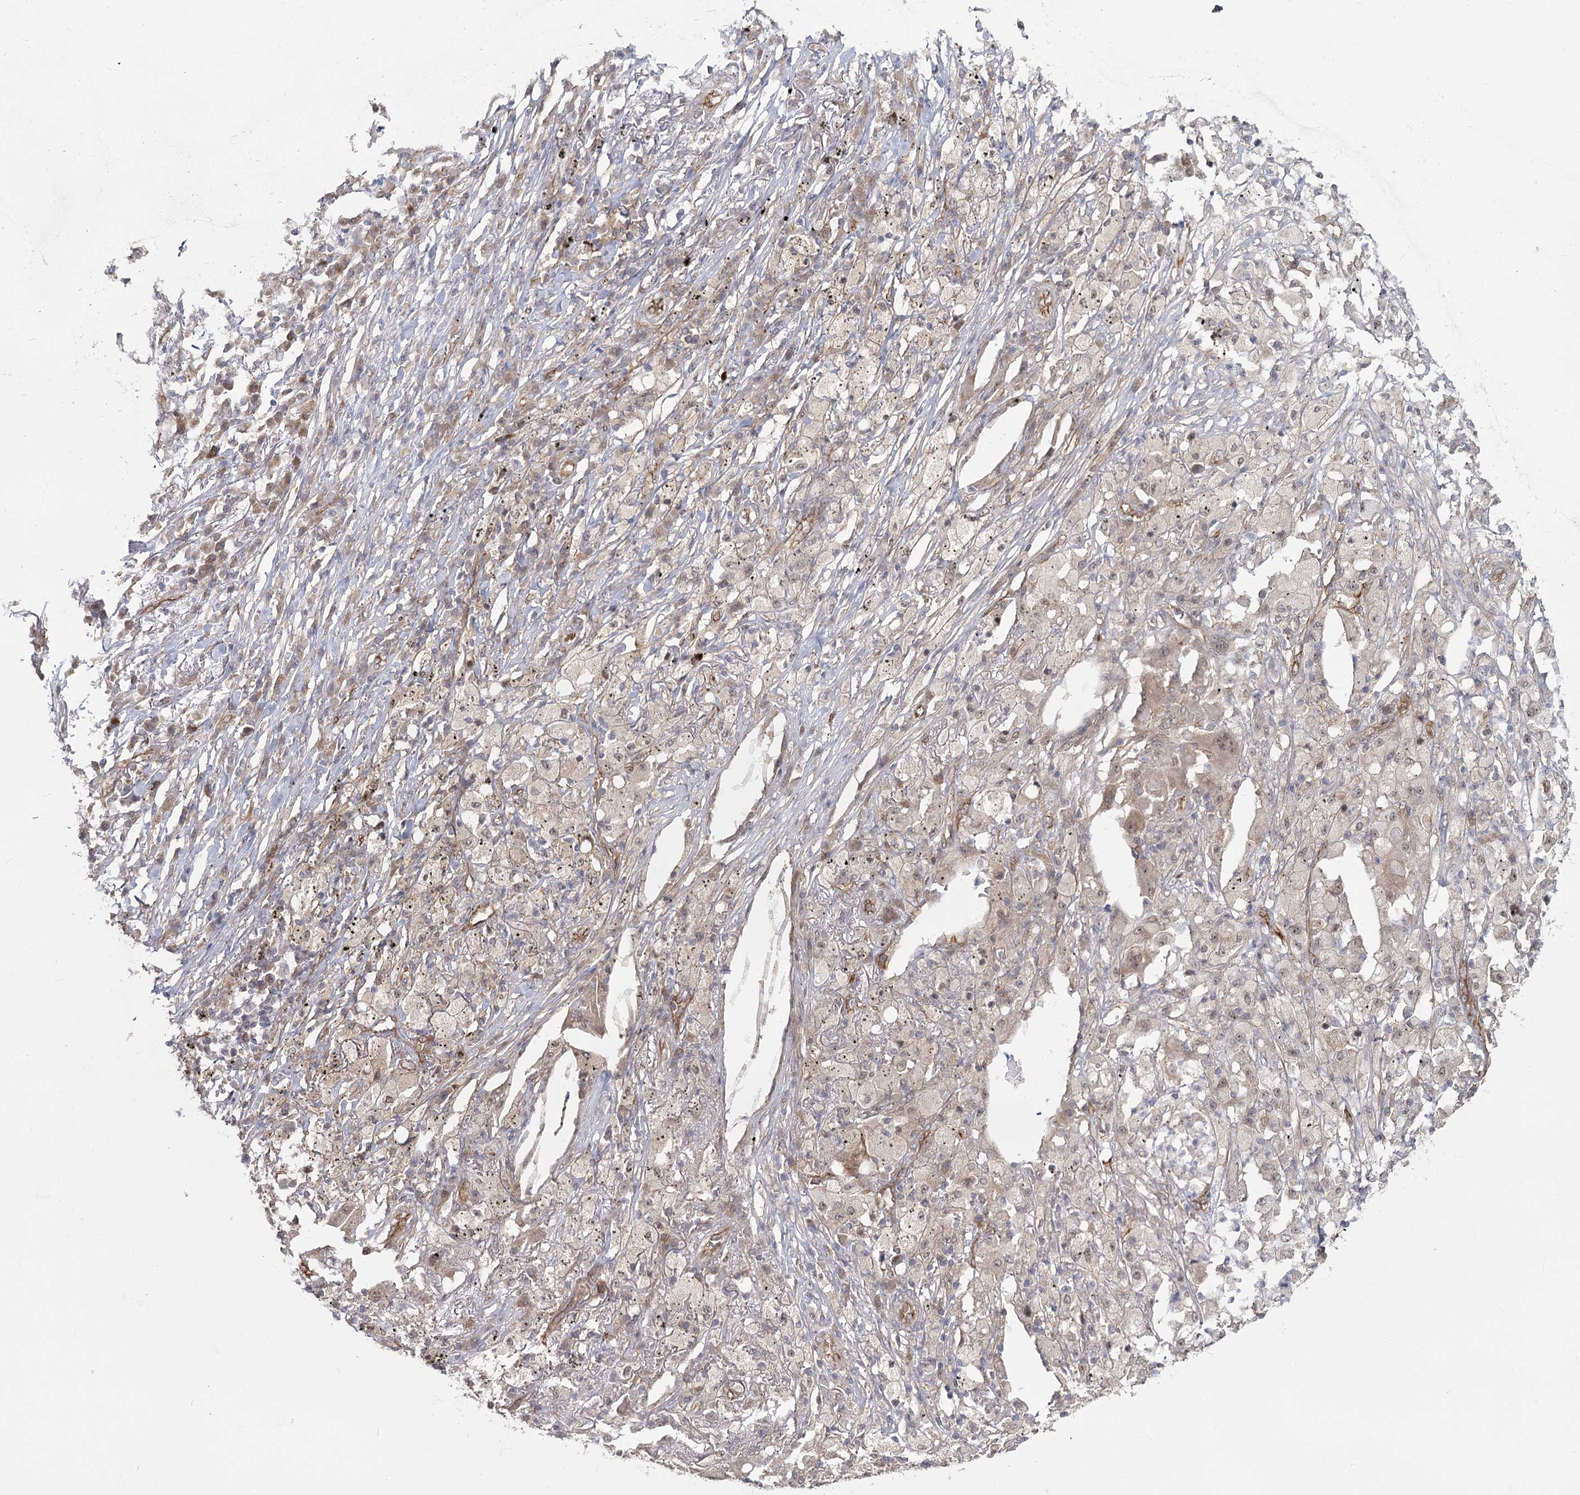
{"staining": {"intensity": "negative", "quantity": "none", "location": "none"}, "tissue": "lung cancer", "cell_type": "Tumor cells", "image_type": "cancer", "snomed": [{"axis": "morphology", "description": "Squamous cell carcinoma, NOS"}, {"axis": "topography", "description": "Lung"}], "caption": "Tumor cells are negative for brown protein staining in lung squamous cell carcinoma.", "gene": "RPP14", "patient": {"sex": "female", "age": 63}}